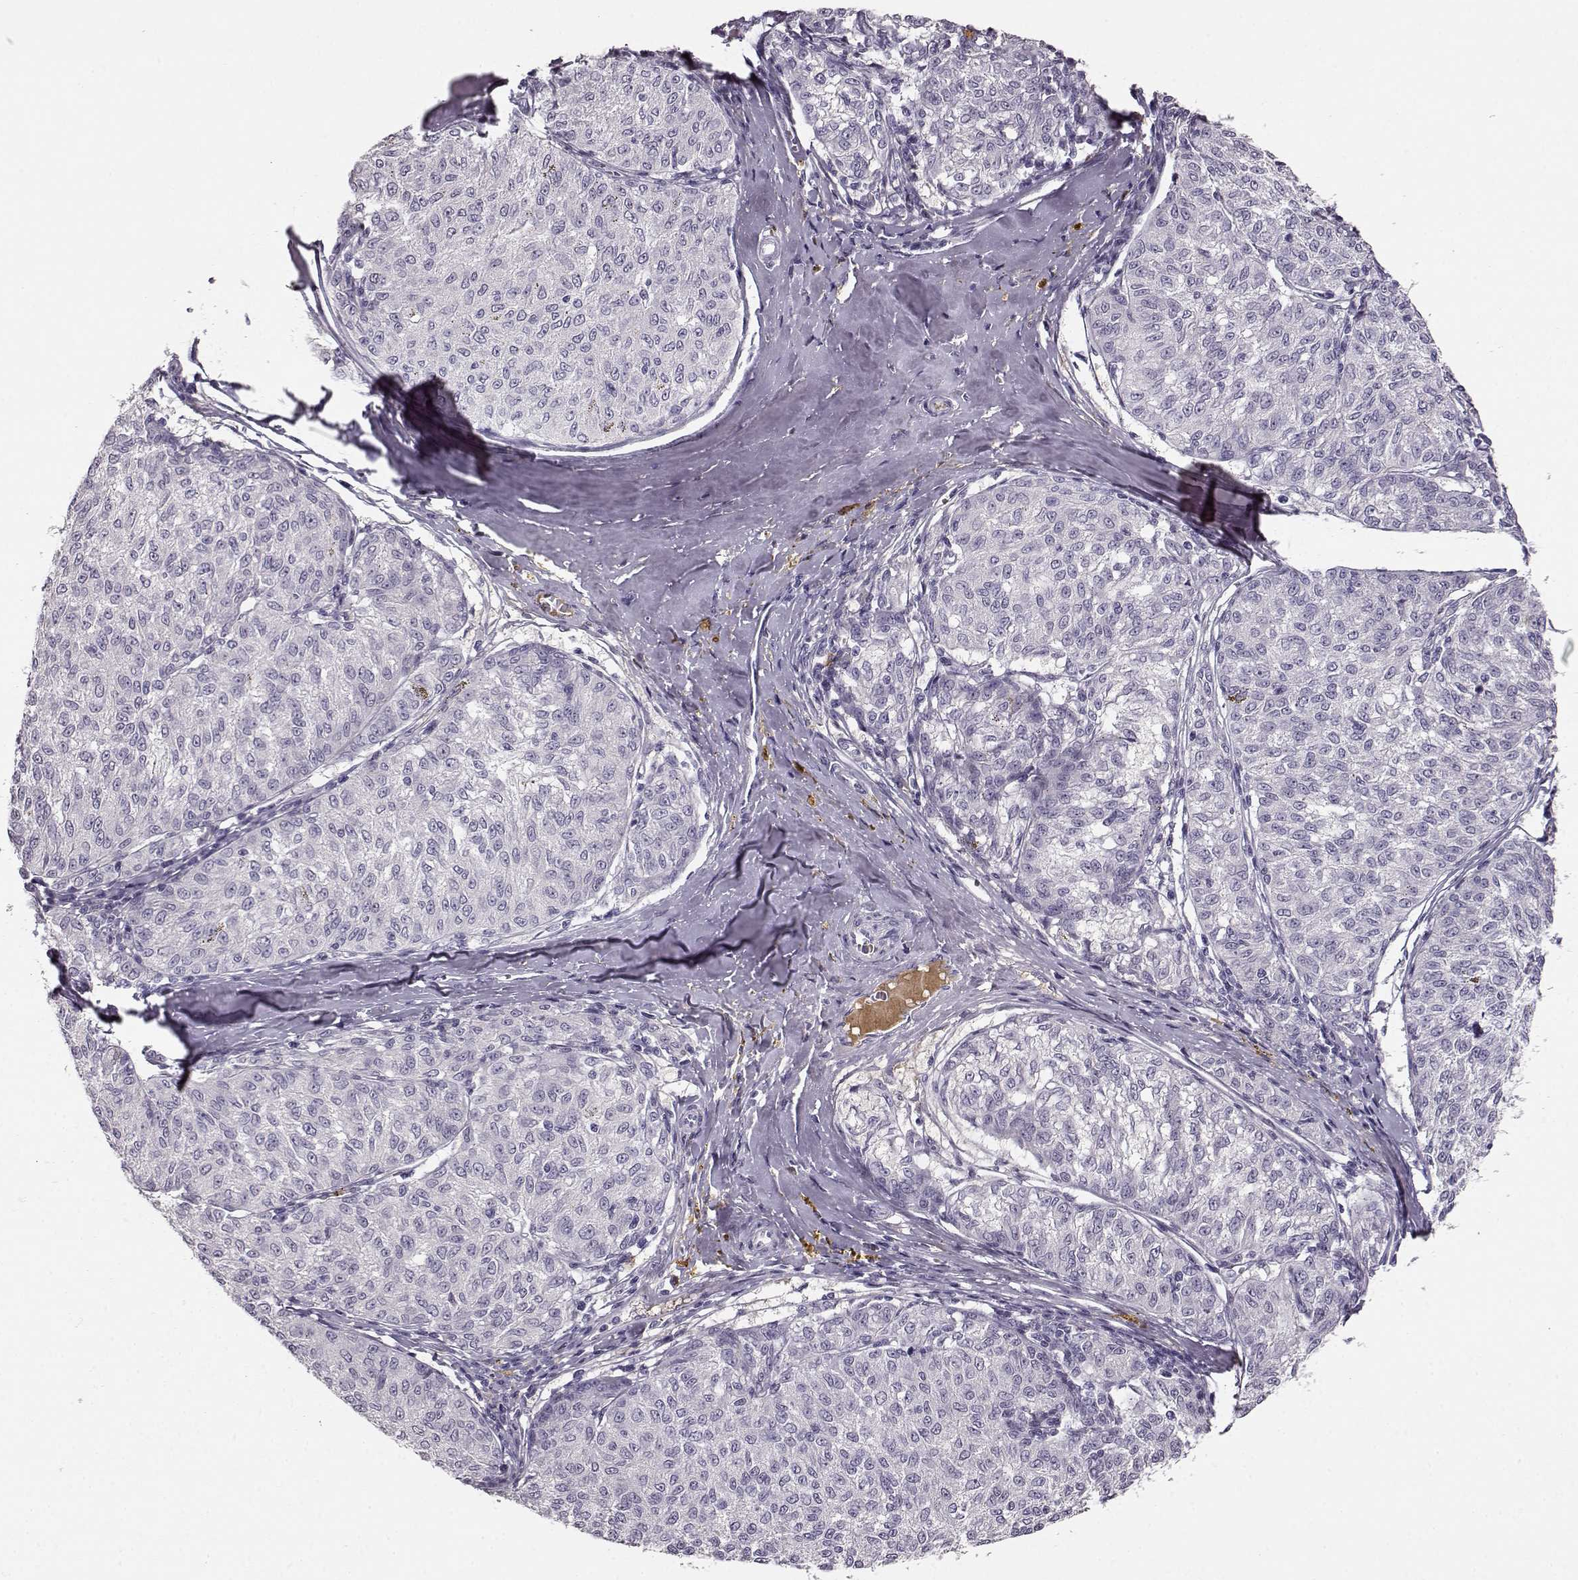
{"staining": {"intensity": "negative", "quantity": "none", "location": "none"}, "tissue": "melanoma", "cell_type": "Tumor cells", "image_type": "cancer", "snomed": [{"axis": "morphology", "description": "Malignant melanoma, NOS"}, {"axis": "topography", "description": "Skin"}], "caption": "Immunohistochemistry (IHC) histopathology image of neoplastic tissue: human malignant melanoma stained with DAB exhibits no significant protein staining in tumor cells.", "gene": "KIAA0319", "patient": {"sex": "female", "age": 72}}